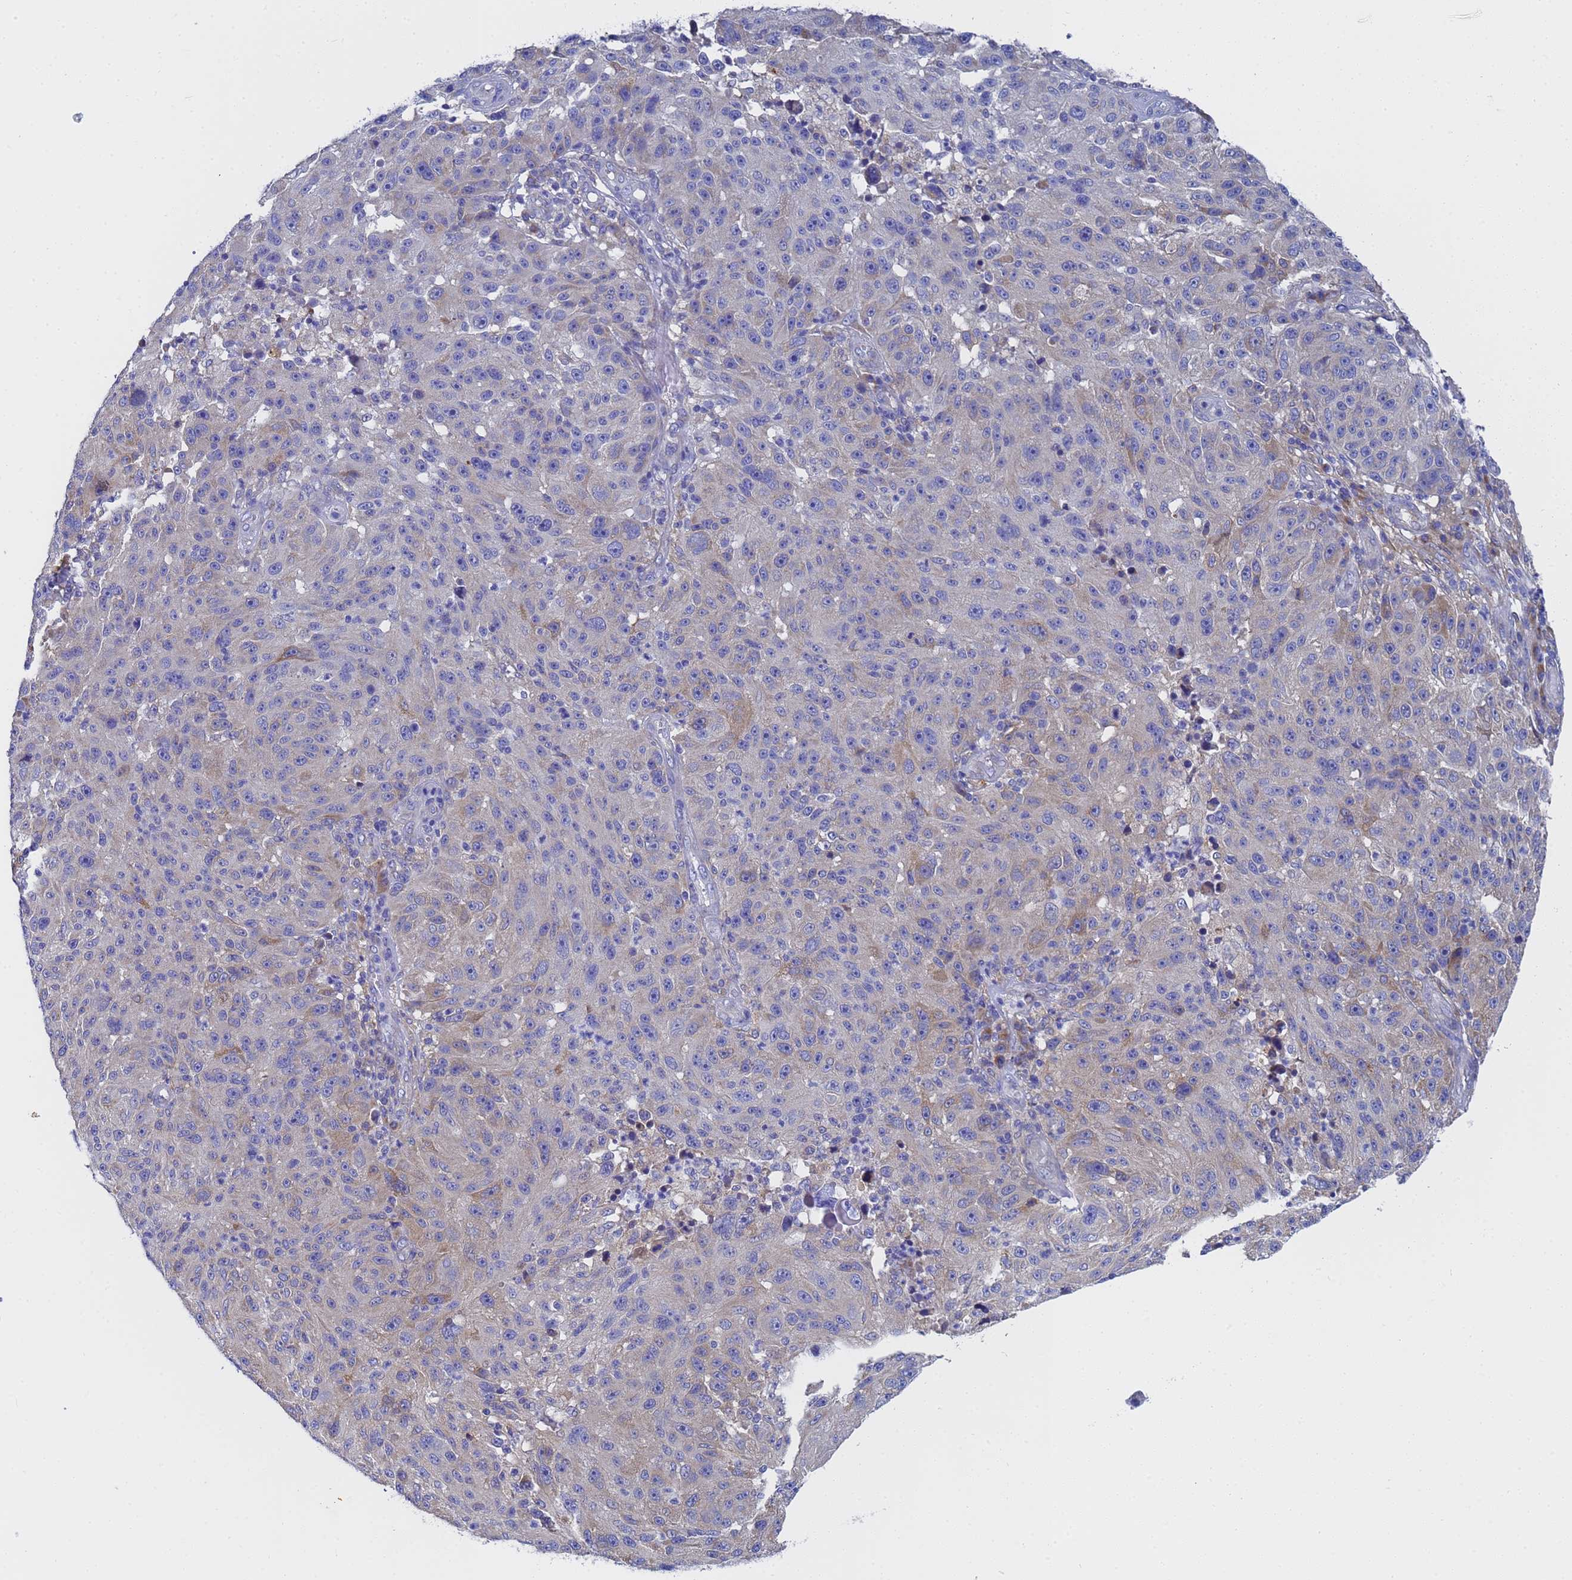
{"staining": {"intensity": "weak", "quantity": "<25%", "location": "cytoplasmic/membranous"}, "tissue": "melanoma", "cell_type": "Tumor cells", "image_type": "cancer", "snomed": [{"axis": "morphology", "description": "Malignant melanoma, NOS"}, {"axis": "topography", "description": "Skin"}], "caption": "A micrograph of malignant melanoma stained for a protein reveals no brown staining in tumor cells.", "gene": "TM4SF4", "patient": {"sex": "male", "age": 53}}